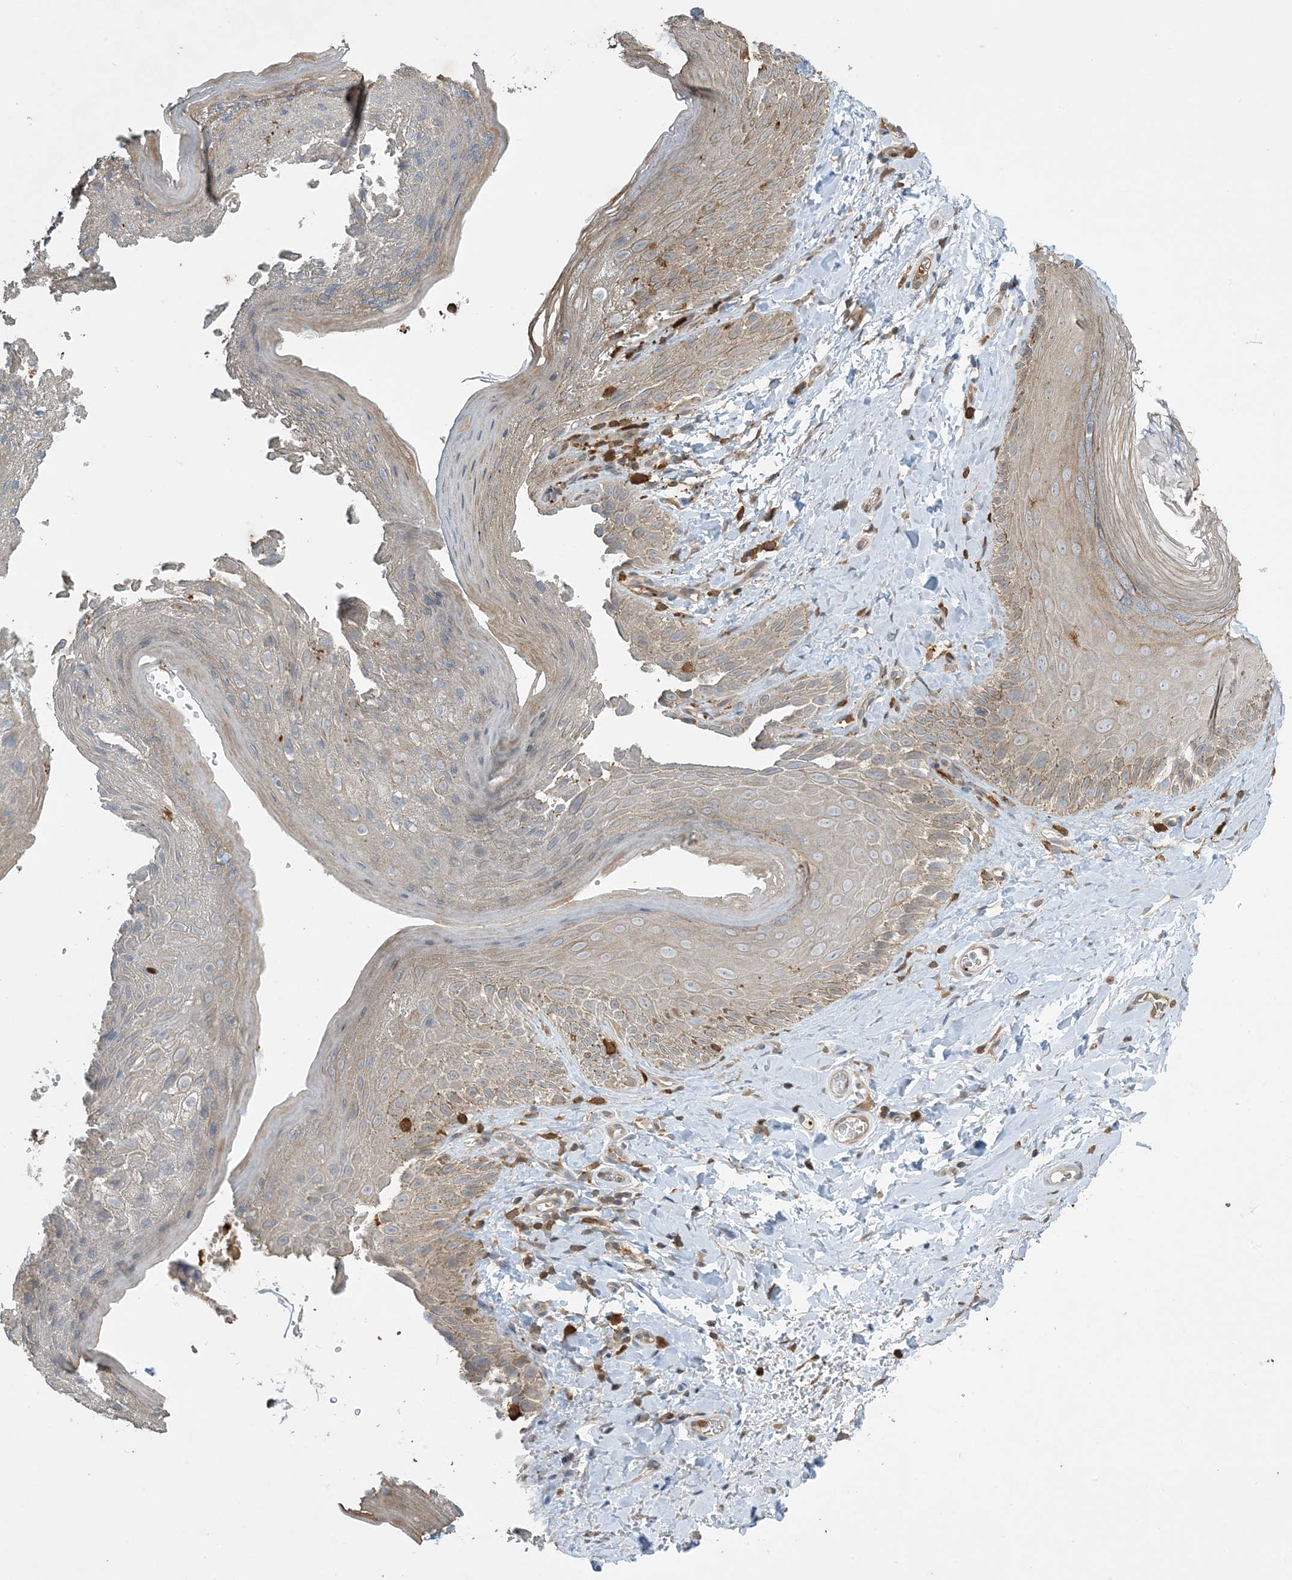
{"staining": {"intensity": "weak", "quantity": "25%-75%", "location": "cytoplasmic/membranous"}, "tissue": "skin", "cell_type": "Epidermal cells", "image_type": "normal", "snomed": [{"axis": "morphology", "description": "Normal tissue, NOS"}, {"axis": "topography", "description": "Anal"}], "caption": "Immunohistochemical staining of normal human skin displays low levels of weak cytoplasmic/membranous staining in approximately 25%-75% of epidermal cells.", "gene": "TMSB4X", "patient": {"sex": "male", "age": 44}}